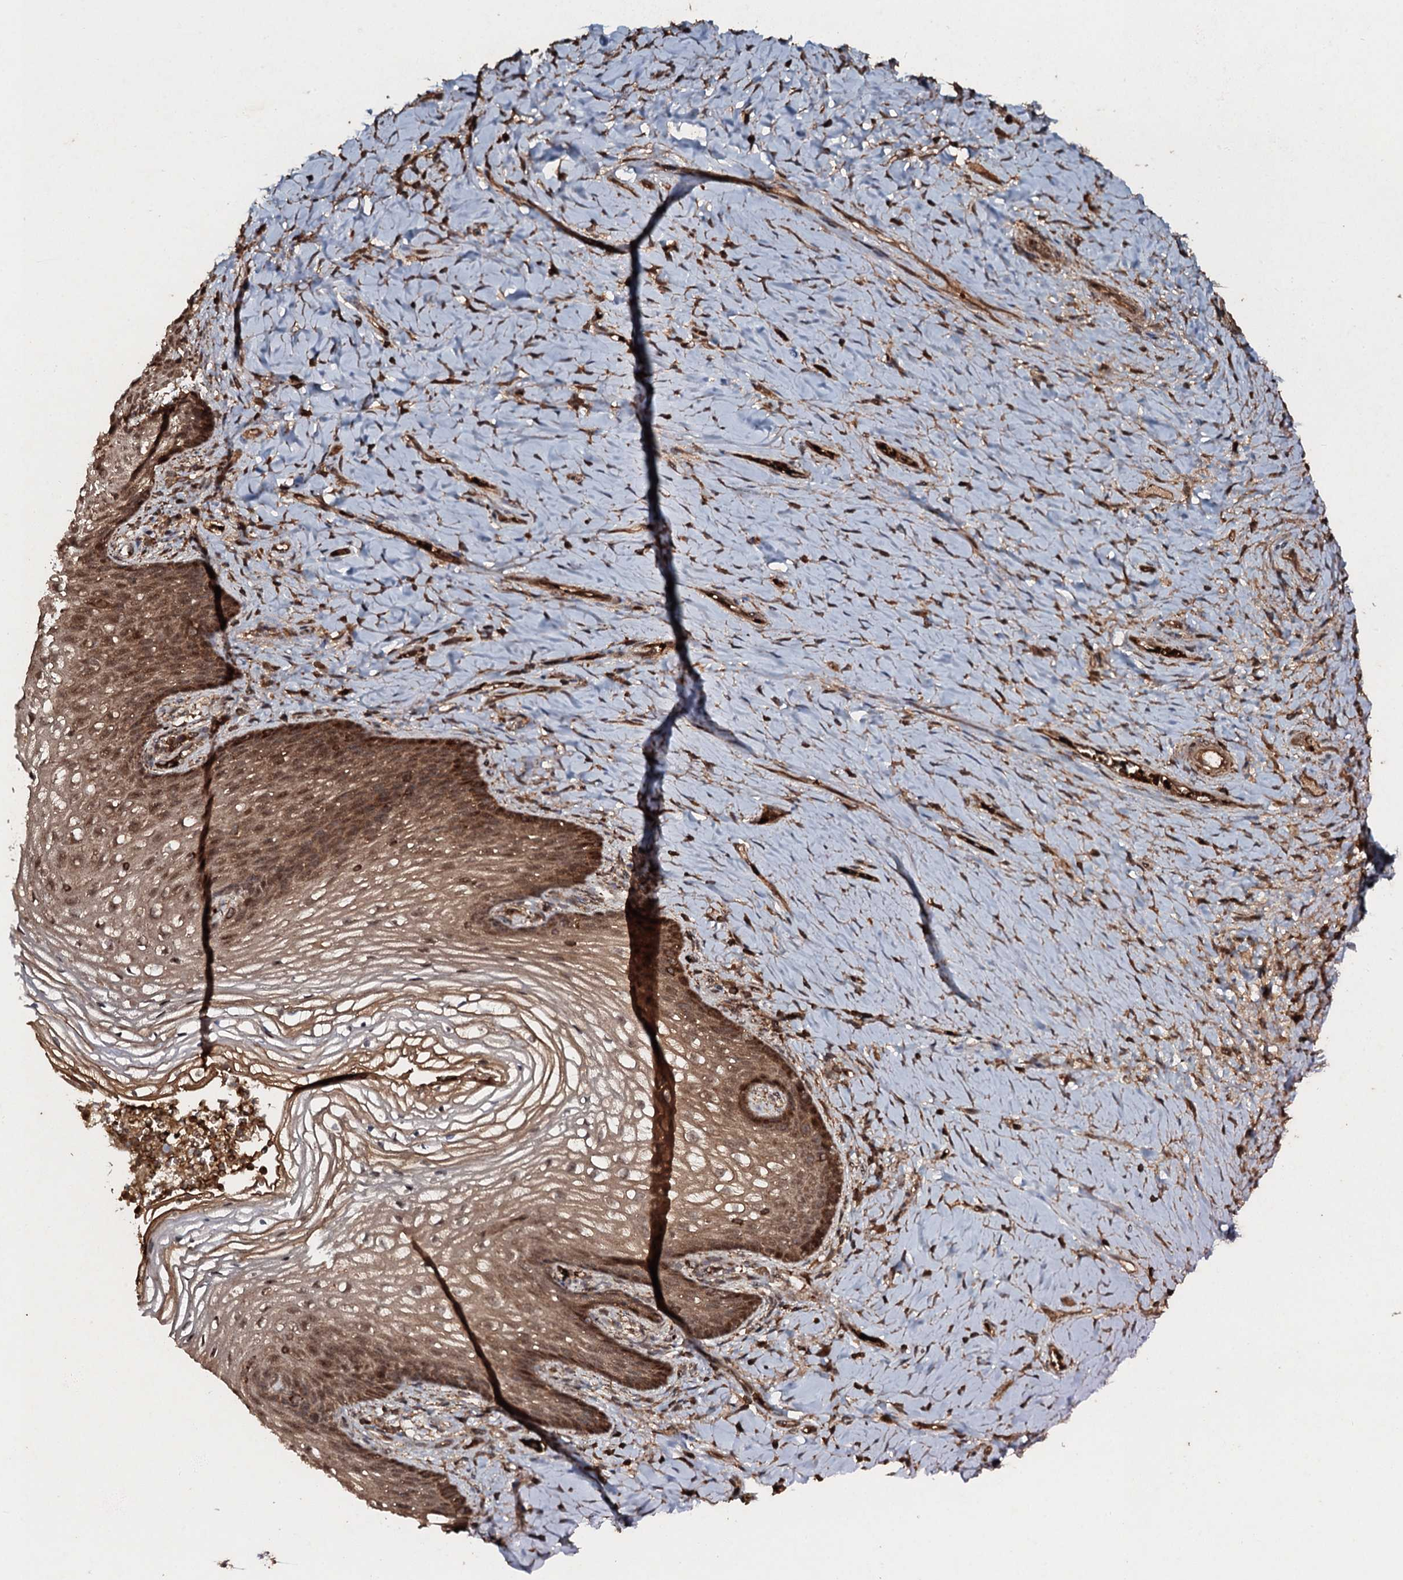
{"staining": {"intensity": "strong", "quantity": "25%-75%", "location": "cytoplasmic/membranous,nuclear"}, "tissue": "vagina", "cell_type": "Squamous epithelial cells", "image_type": "normal", "snomed": [{"axis": "morphology", "description": "Normal tissue, NOS"}, {"axis": "topography", "description": "Vagina"}], "caption": "This micrograph reveals immunohistochemistry (IHC) staining of normal vagina, with high strong cytoplasmic/membranous,nuclear expression in about 25%-75% of squamous epithelial cells.", "gene": "ADGRG3", "patient": {"sex": "female", "age": 60}}